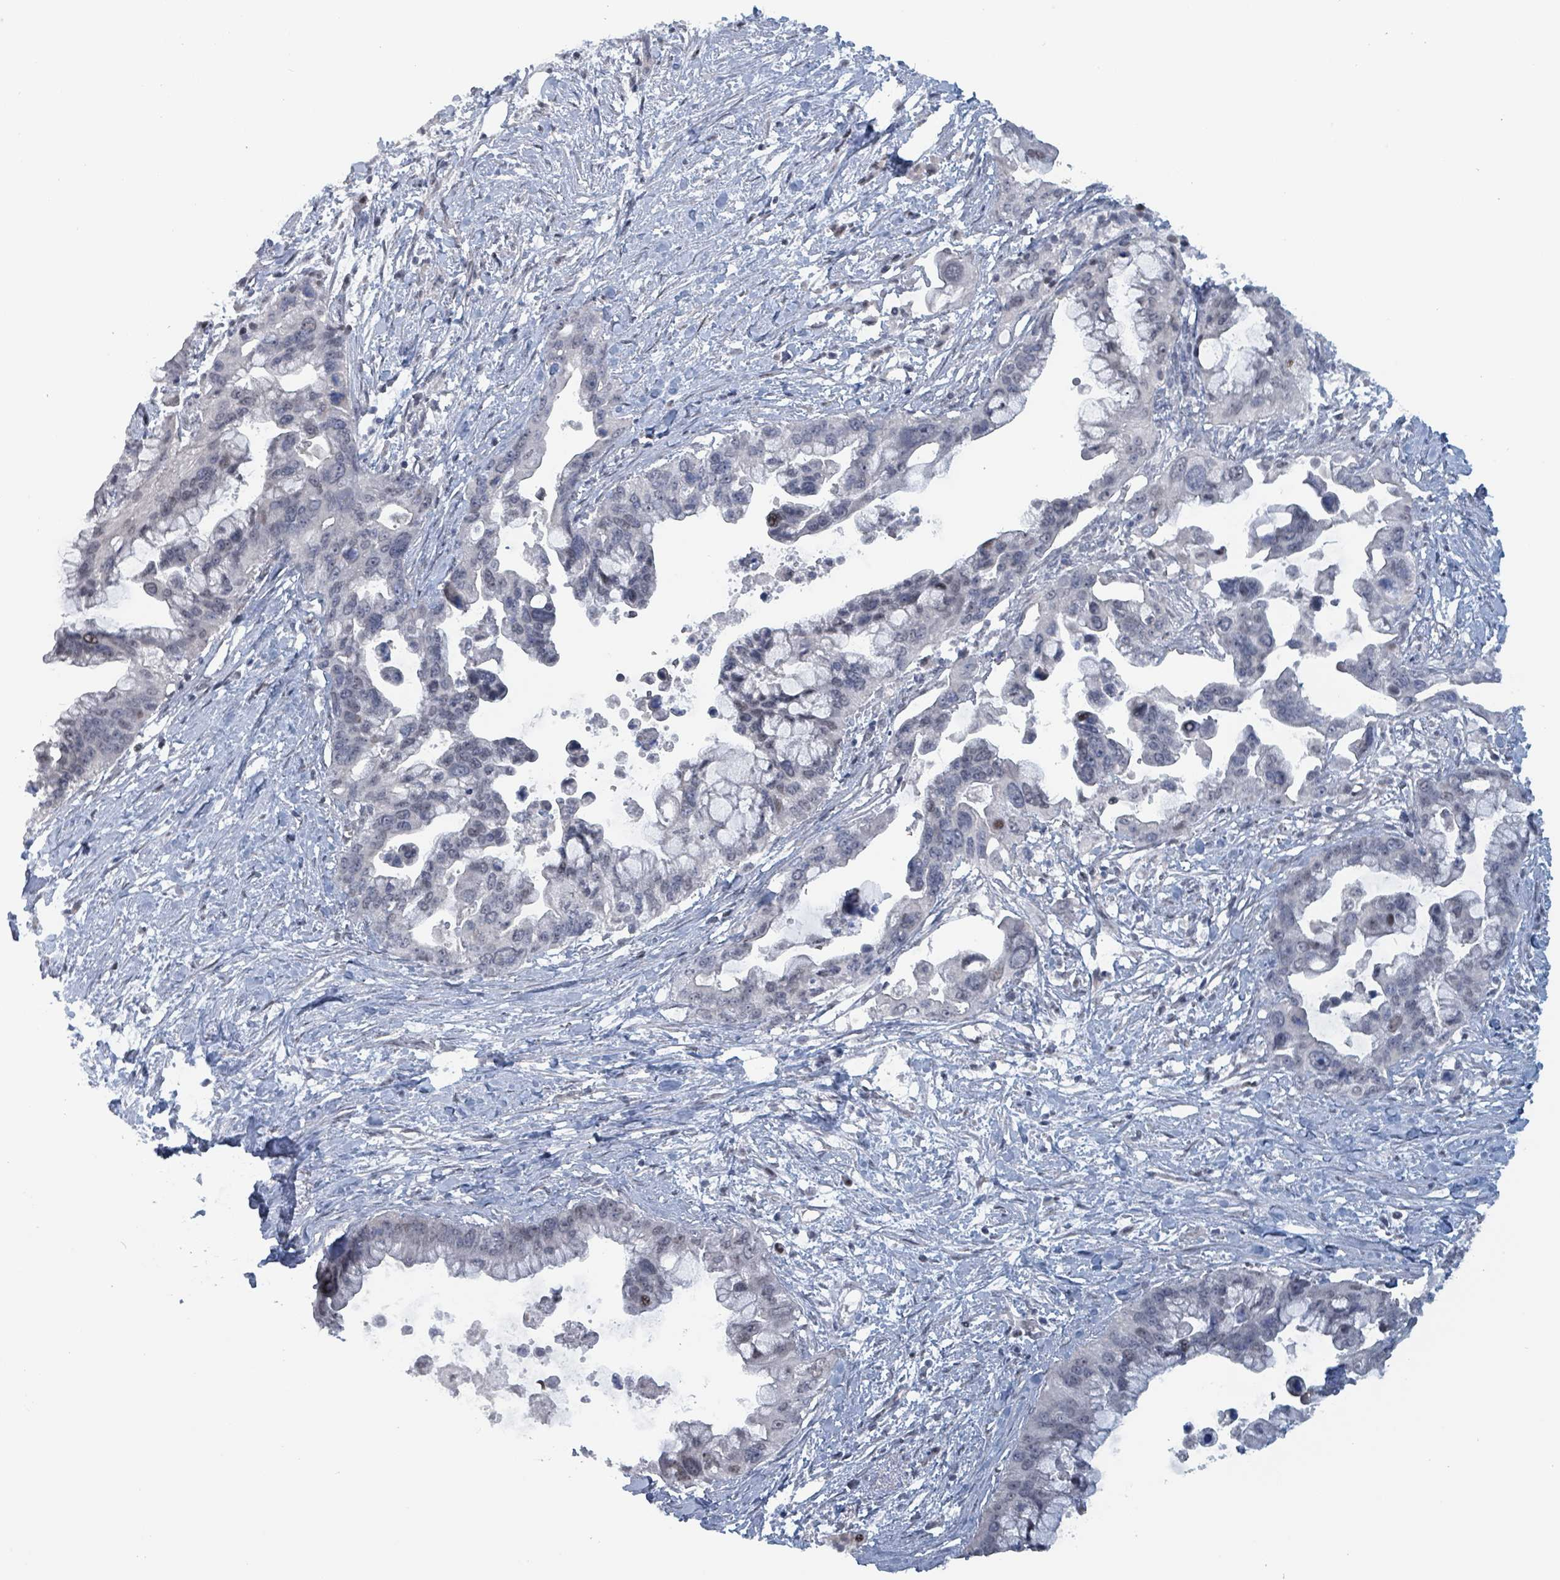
{"staining": {"intensity": "weak", "quantity": "<25%", "location": "nuclear"}, "tissue": "pancreatic cancer", "cell_type": "Tumor cells", "image_type": "cancer", "snomed": [{"axis": "morphology", "description": "Adenocarcinoma, NOS"}, {"axis": "topography", "description": "Pancreas"}], "caption": "There is no significant expression in tumor cells of pancreatic adenocarcinoma.", "gene": "BIVM", "patient": {"sex": "female", "age": 83}}